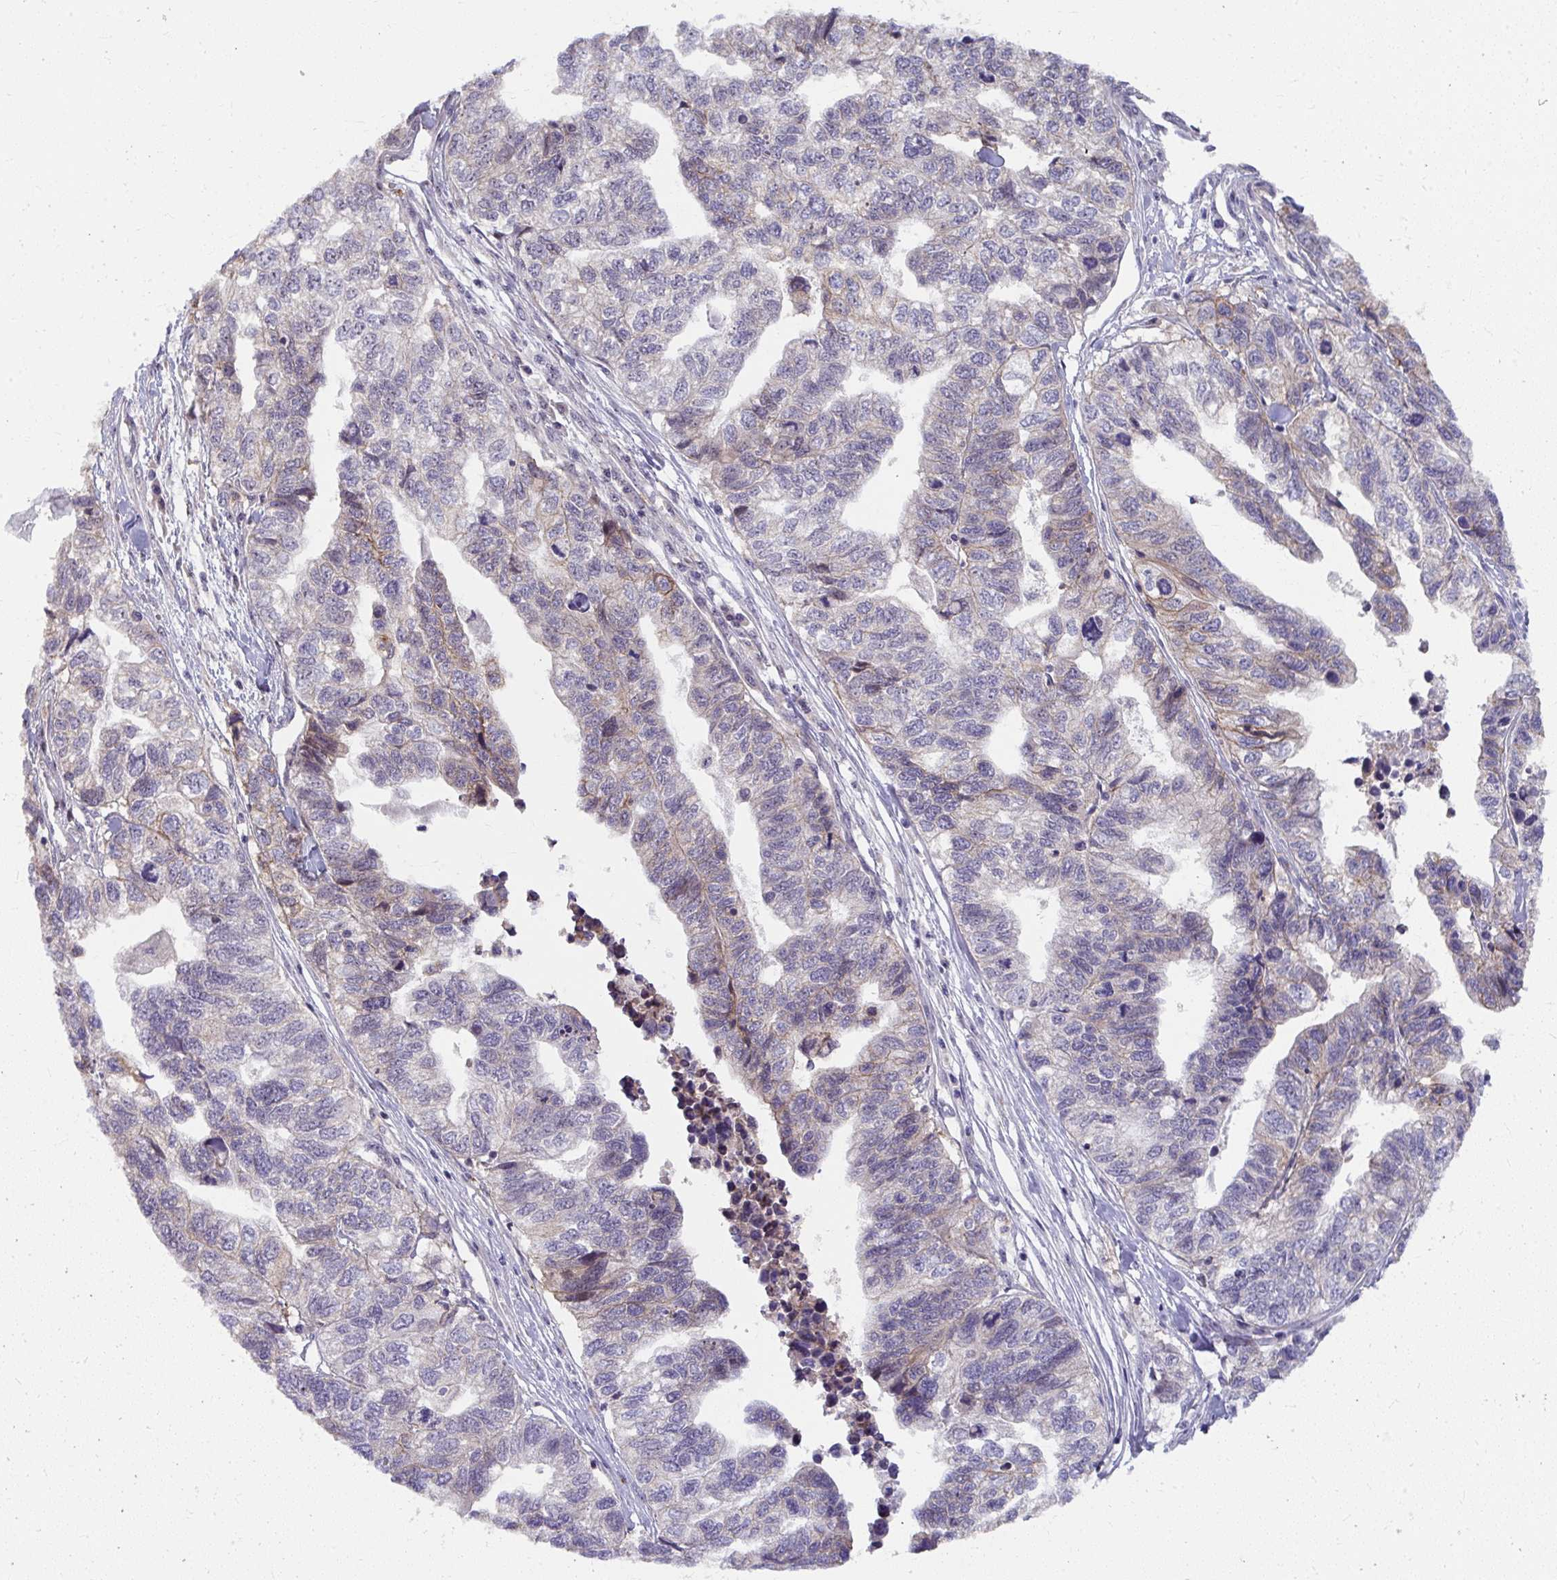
{"staining": {"intensity": "weak", "quantity": "<25%", "location": "cytoplasmic/membranous"}, "tissue": "stomach cancer", "cell_type": "Tumor cells", "image_type": "cancer", "snomed": [{"axis": "morphology", "description": "Adenocarcinoma, NOS"}, {"axis": "topography", "description": "Stomach, upper"}], "caption": "A photomicrograph of stomach cancer (adenocarcinoma) stained for a protein shows no brown staining in tumor cells.", "gene": "MUS81", "patient": {"sex": "female", "age": 67}}